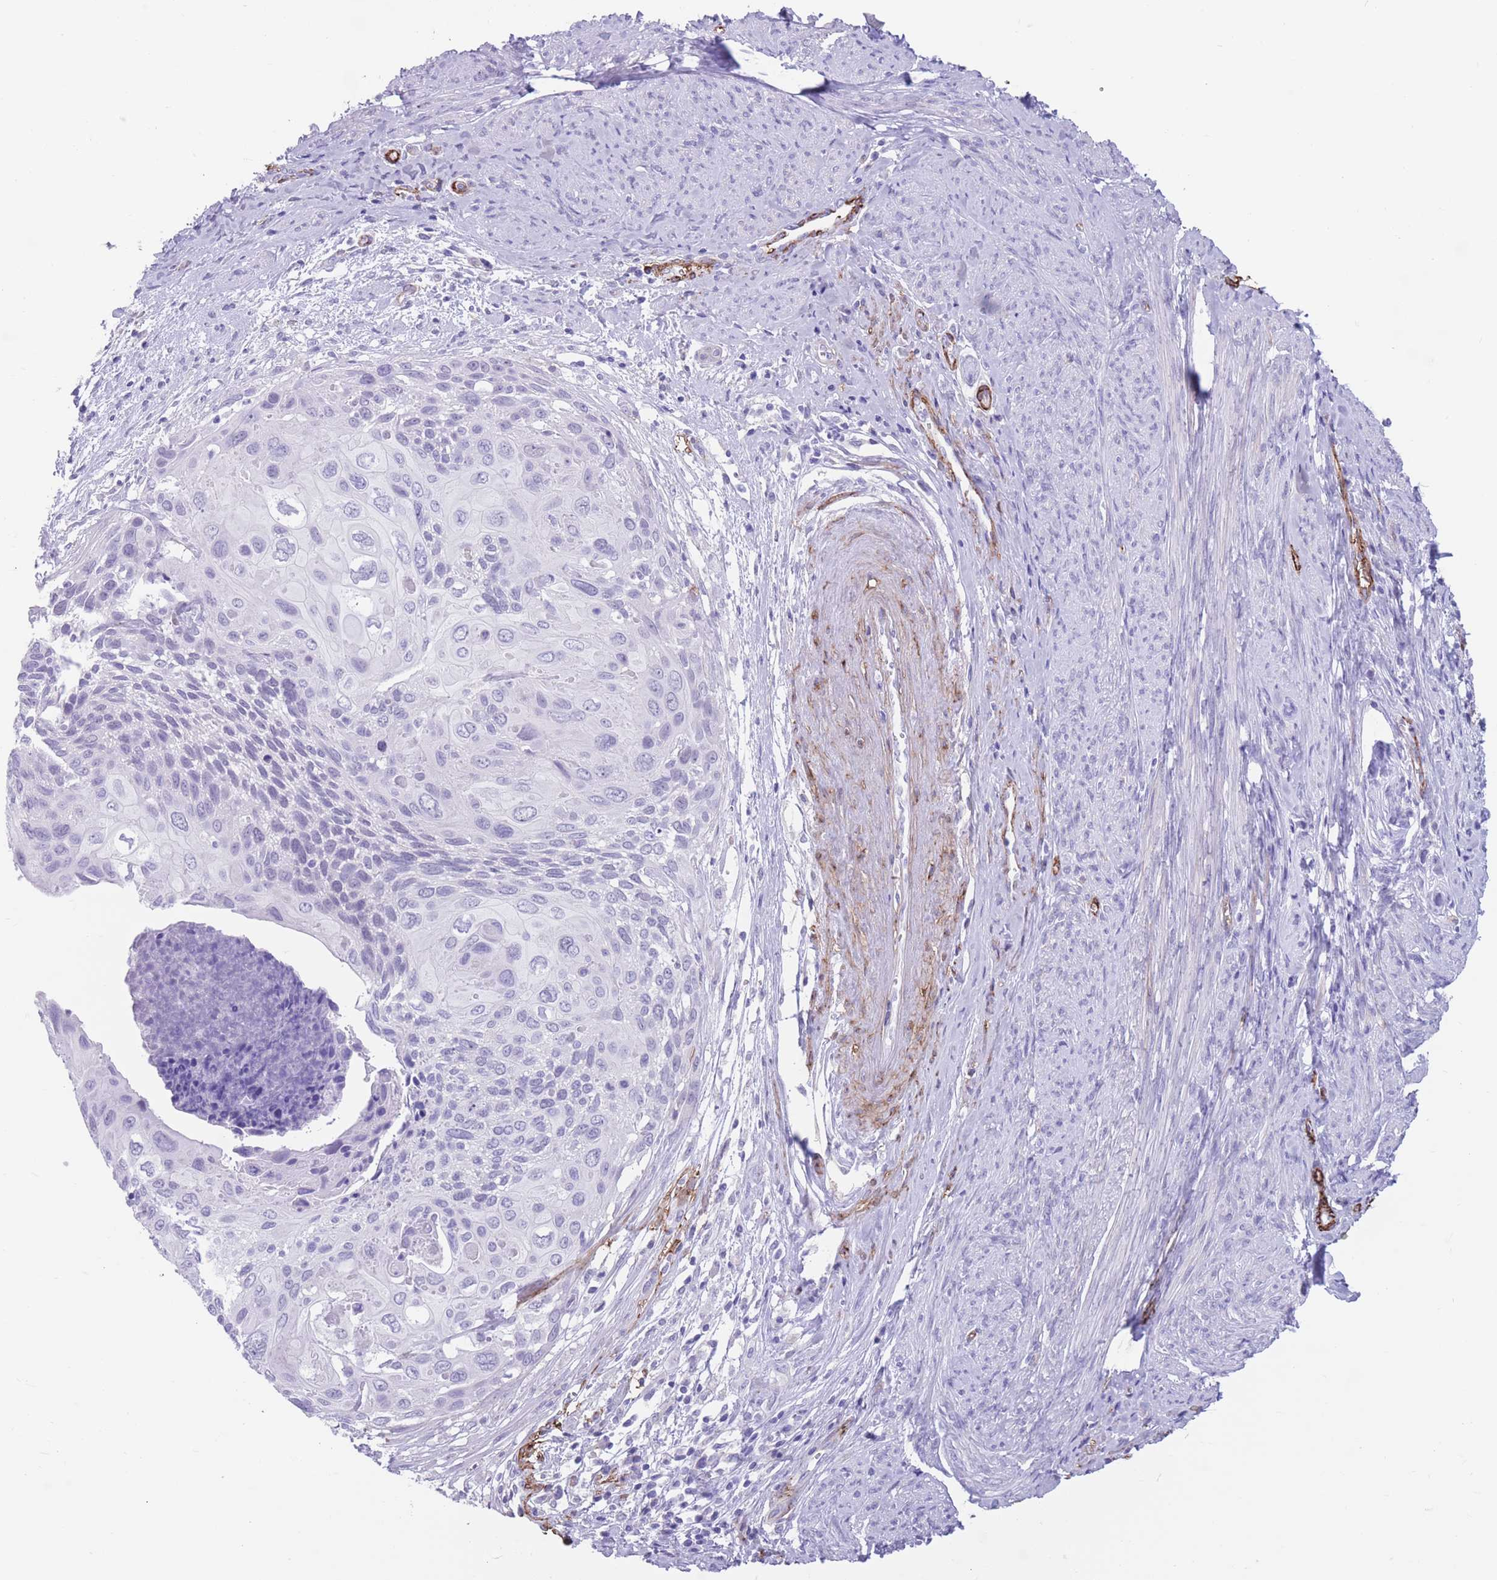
{"staining": {"intensity": "negative", "quantity": "none", "location": "none"}, "tissue": "cervical cancer", "cell_type": "Tumor cells", "image_type": "cancer", "snomed": [{"axis": "morphology", "description": "Squamous cell carcinoma, NOS"}, {"axis": "topography", "description": "Cervix"}], "caption": "DAB (3,3'-diaminobenzidine) immunohistochemical staining of cervical cancer reveals no significant staining in tumor cells. Nuclei are stained in blue.", "gene": "DPYD", "patient": {"sex": "female", "age": 80}}